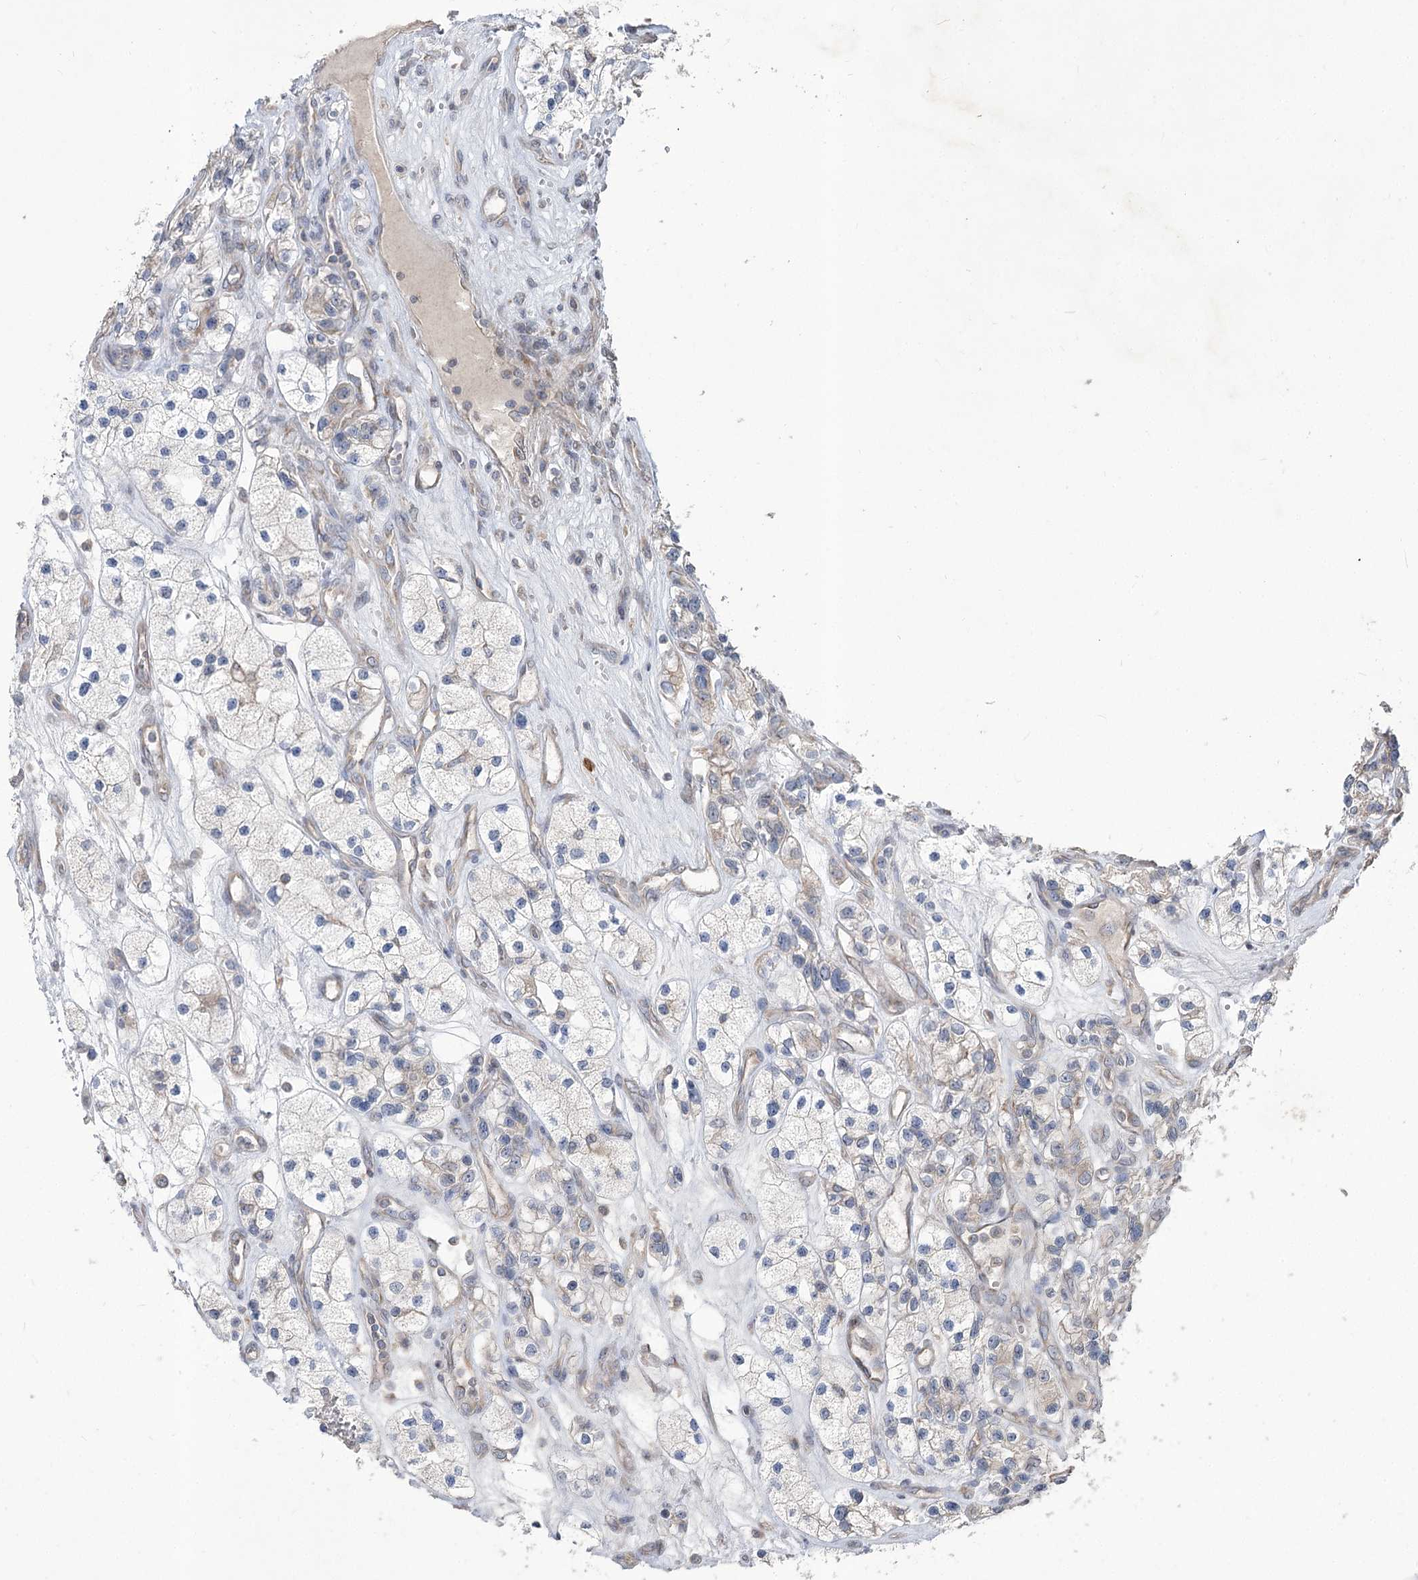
{"staining": {"intensity": "weak", "quantity": "<25%", "location": "cytoplasmic/membranous"}, "tissue": "renal cancer", "cell_type": "Tumor cells", "image_type": "cancer", "snomed": [{"axis": "morphology", "description": "Adenocarcinoma, NOS"}, {"axis": "topography", "description": "Kidney"}], "caption": "Immunohistochemistry image of neoplastic tissue: renal cancer (adenocarcinoma) stained with DAB shows no significant protein positivity in tumor cells.", "gene": "STT3B", "patient": {"sex": "female", "age": 57}}